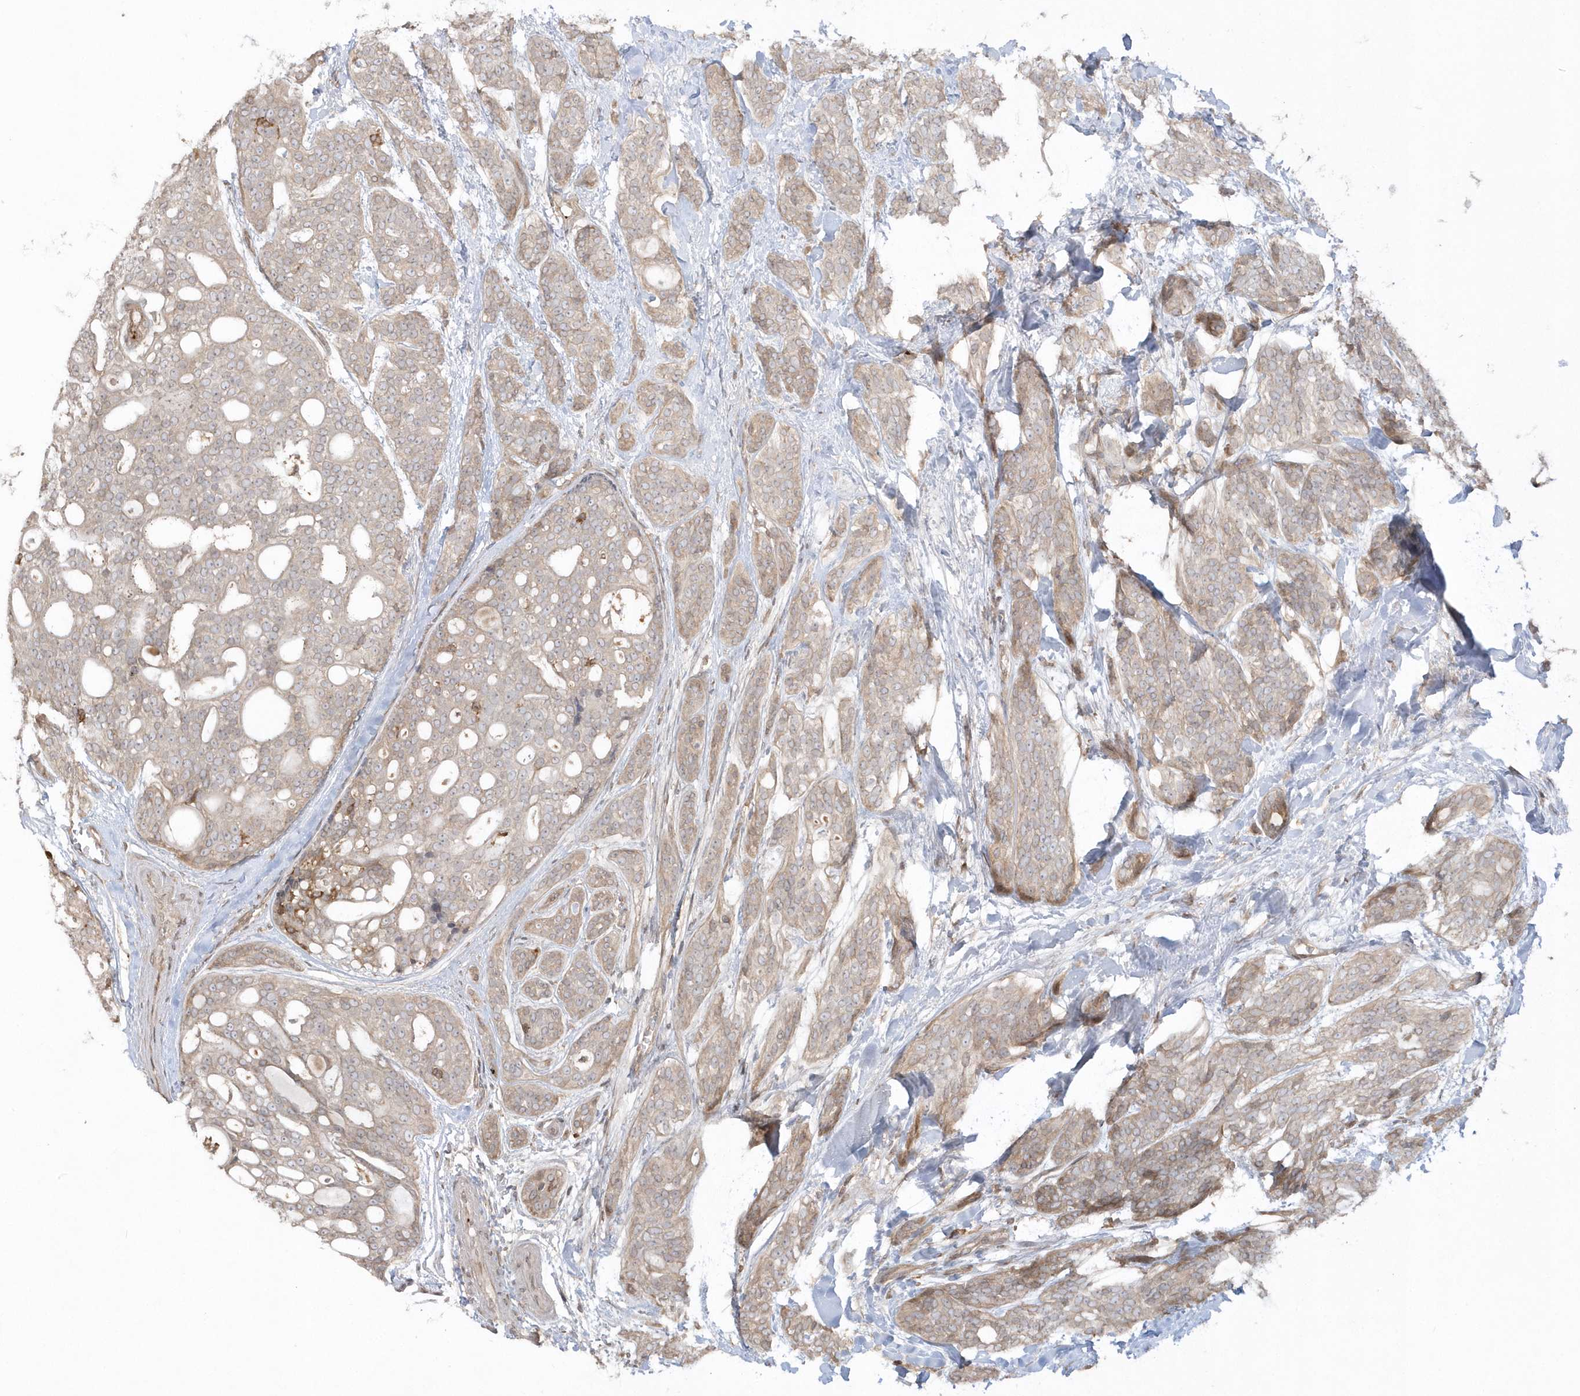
{"staining": {"intensity": "negative", "quantity": "none", "location": "none"}, "tissue": "head and neck cancer", "cell_type": "Tumor cells", "image_type": "cancer", "snomed": [{"axis": "morphology", "description": "Adenocarcinoma, NOS"}, {"axis": "topography", "description": "Head-Neck"}], "caption": "High magnification brightfield microscopy of adenocarcinoma (head and neck) stained with DAB (3,3'-diaminobenzidine) (brown) and counterstained with hematoxylin (blue): tumor cells show no significant staining.", "gene": "BSN", "patient": {"sex": "male", "age": 66}}